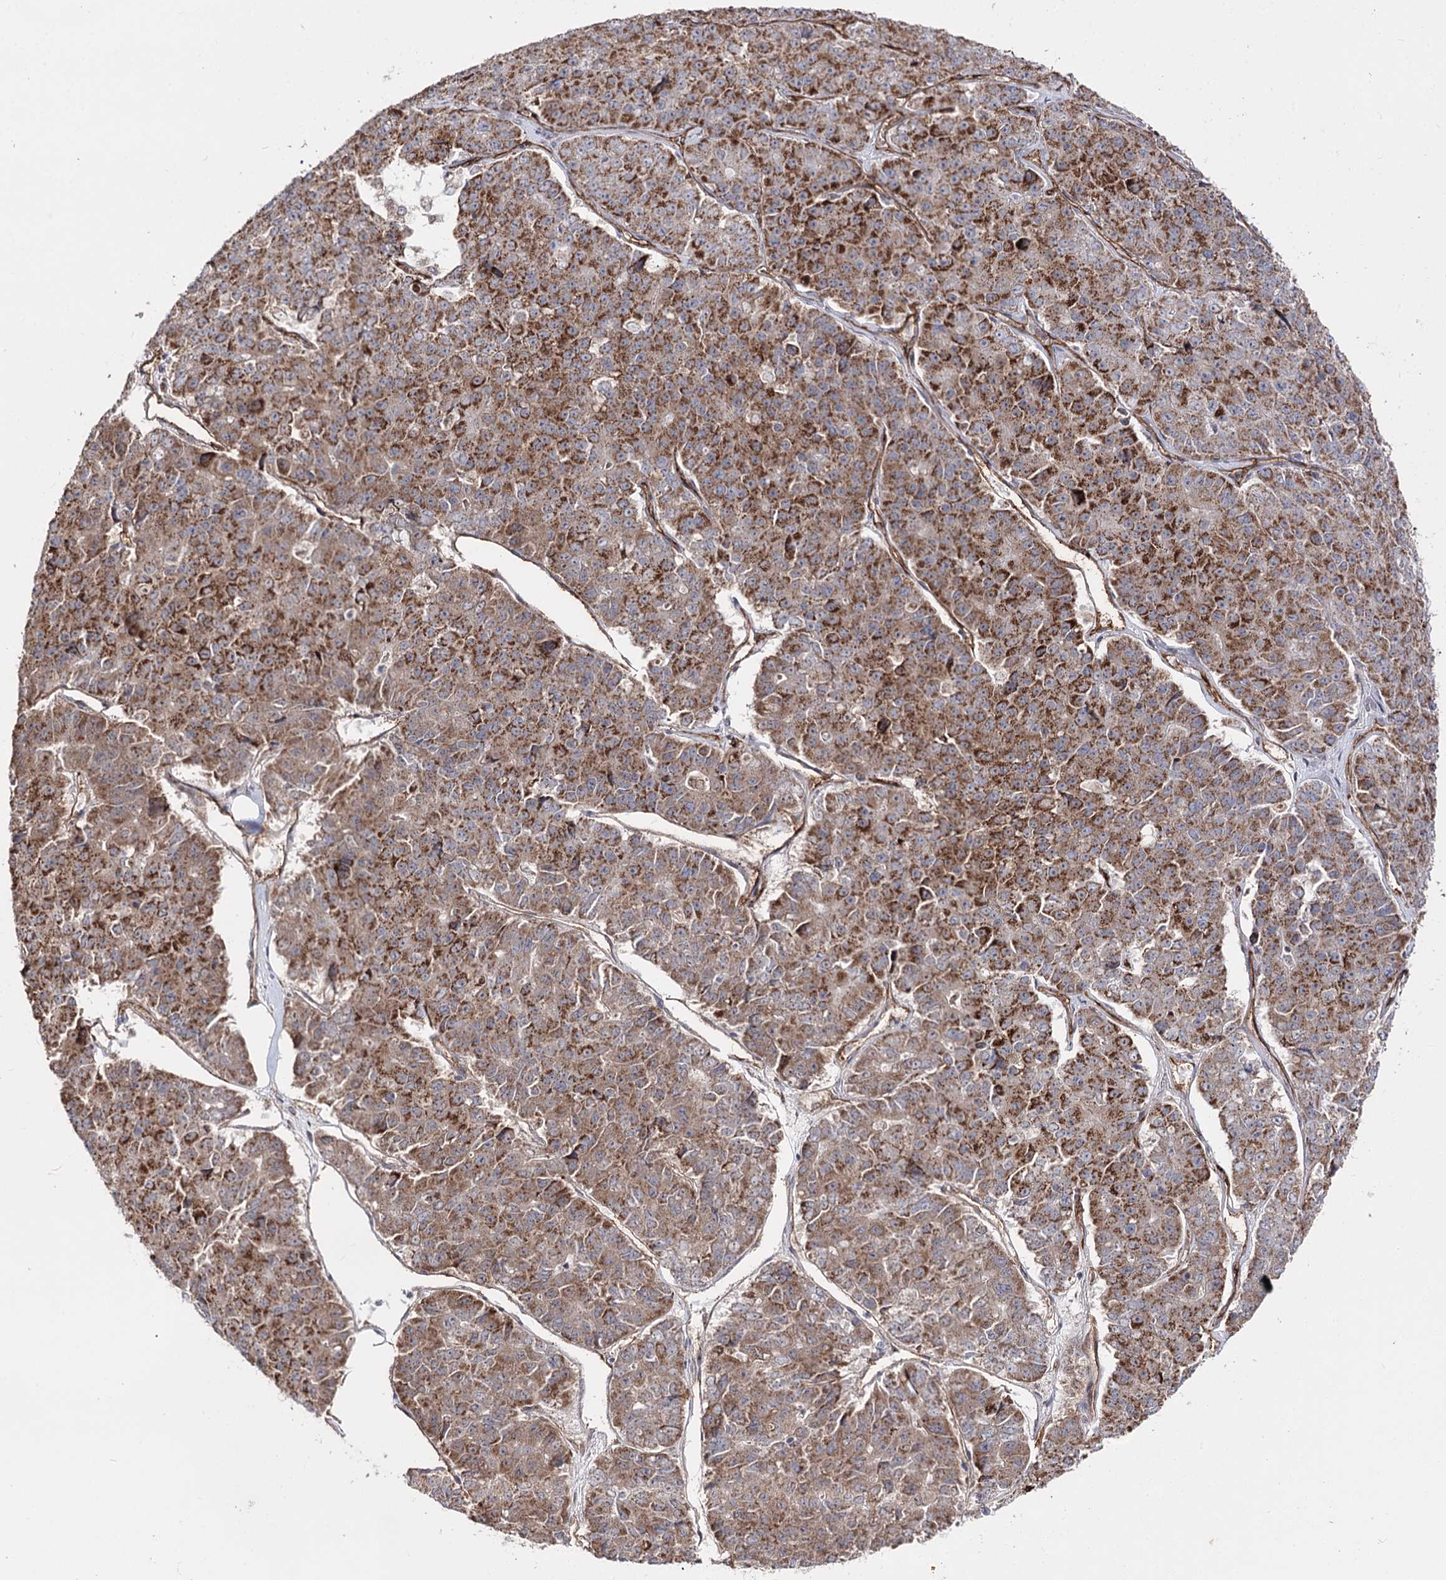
{"staining": {"intensity": "moderate", "quantity": ">75%", "location": "cytoplasmic/membranous"}, "tissue": "pancreatic cancer", "cell_type": "Tumor cells", "image_type": "cancer", "snomed": [{"axis": "morphology", "description": "Adenocarcinoma, NOS"}, {"axis": "topography", "description": "Pancreas"}], "caption": "An immunohistochemistry (IHC) photomicrograph of tumor tissue is shown. Protein staining in brown highlights moderate cytoplasmic/membranous positivity in pancreatic cancer (adenocarcinoma) within tumor cells. The staining was performed using DAB (3,3'-diaminobenzidine) to visualize the protein expression in brown, while the nuclei were stained in blue with hematoxylin (Magnification: 20x).", "gene": "CBR4", "patient": {"sex": "male", "age": 50}}